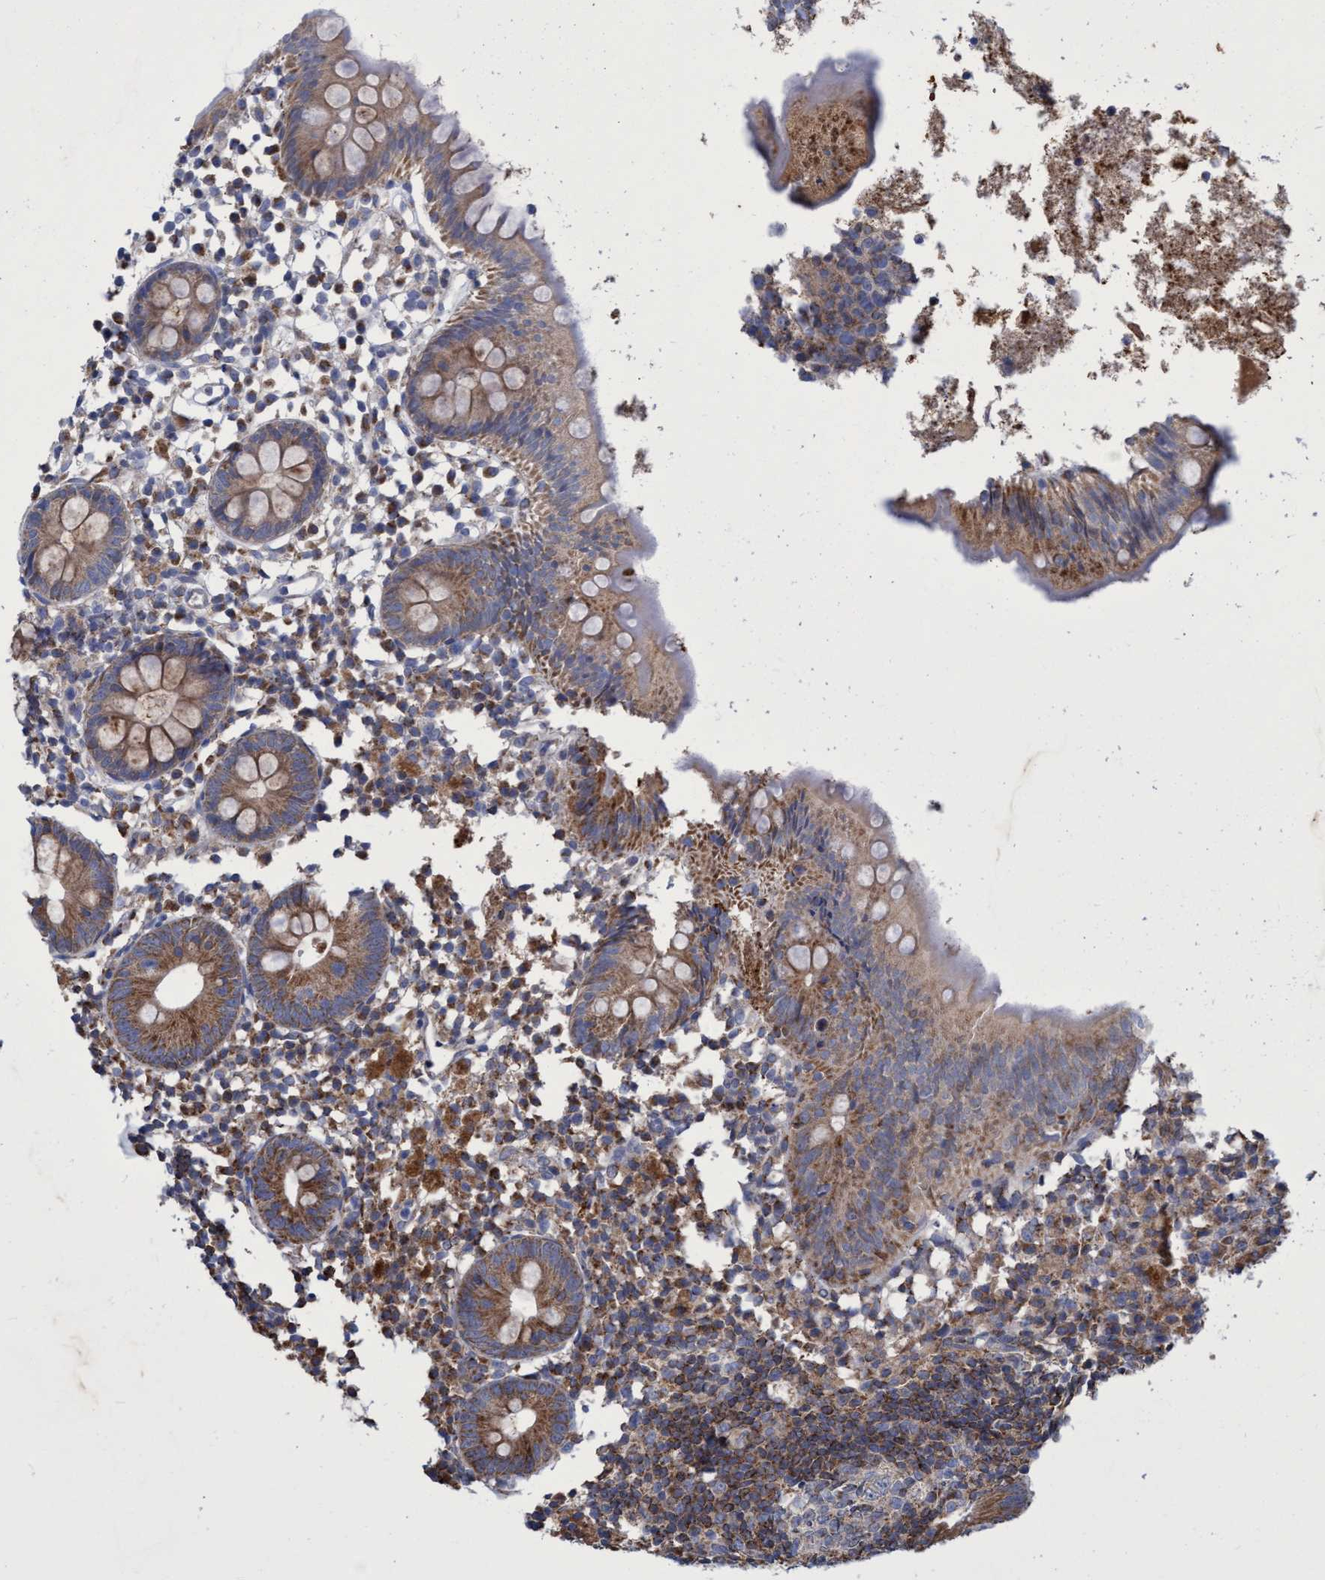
{"staining": {"intensity": "moderate", "quantity": ">75%", "location": "cytoplasmic/membranous"}, "tissue": "appendix", "cell_type": "Glandular cells", "image_type": "normal", "snomed": [{"axis": "morphology", "description": "Normal tissue, NOS"}, {"axis": "topography", "description": "Appendix"}], "caption": "Unremarkable appendix demonstrates moderate cytoplasmic/membranous positivity in approximately >75% of glandular cells, visualized by immunohistochemistry. Nuclei are stained in blue.", "gene": "CRYZ", "patient": {"sex": "female", "age": 20}}